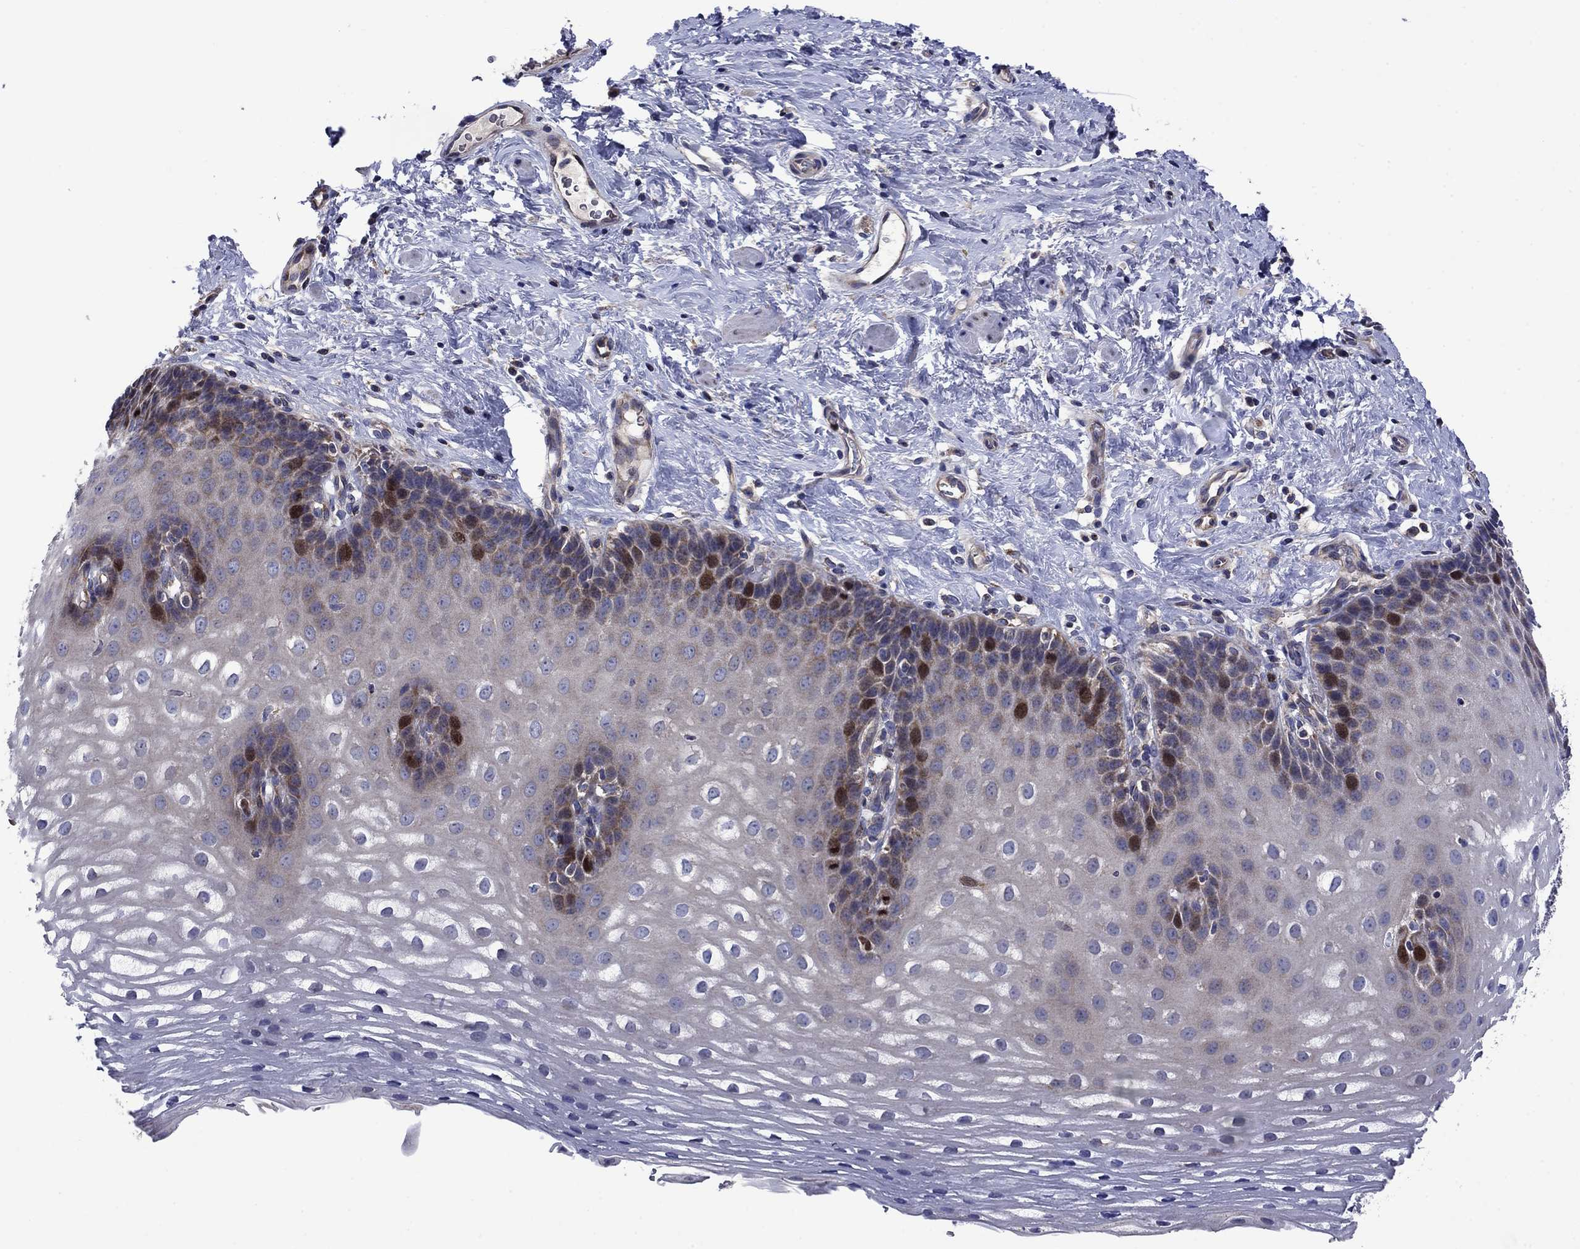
{"staining": {"intensity": "strong", "quantity": "<25%", "location": "nuclear"}, "tissue": "esophagus", "cell_type": "Squamous epithelial cells", "image_type": "normal", "snomed": [{"axis": "morphology", "description": "Normal tissue, NOS"}, {"axis": "topography", "description": "Esophagus"}], "caption": "The image exhibits immunohistochemical staining of unremarkable esophagus. There is strong nuclear staining is present in approximately <25% of squamous epithelial cells.", "gene": "KIF22", "patient": {"sex": "male", "age": 64}}